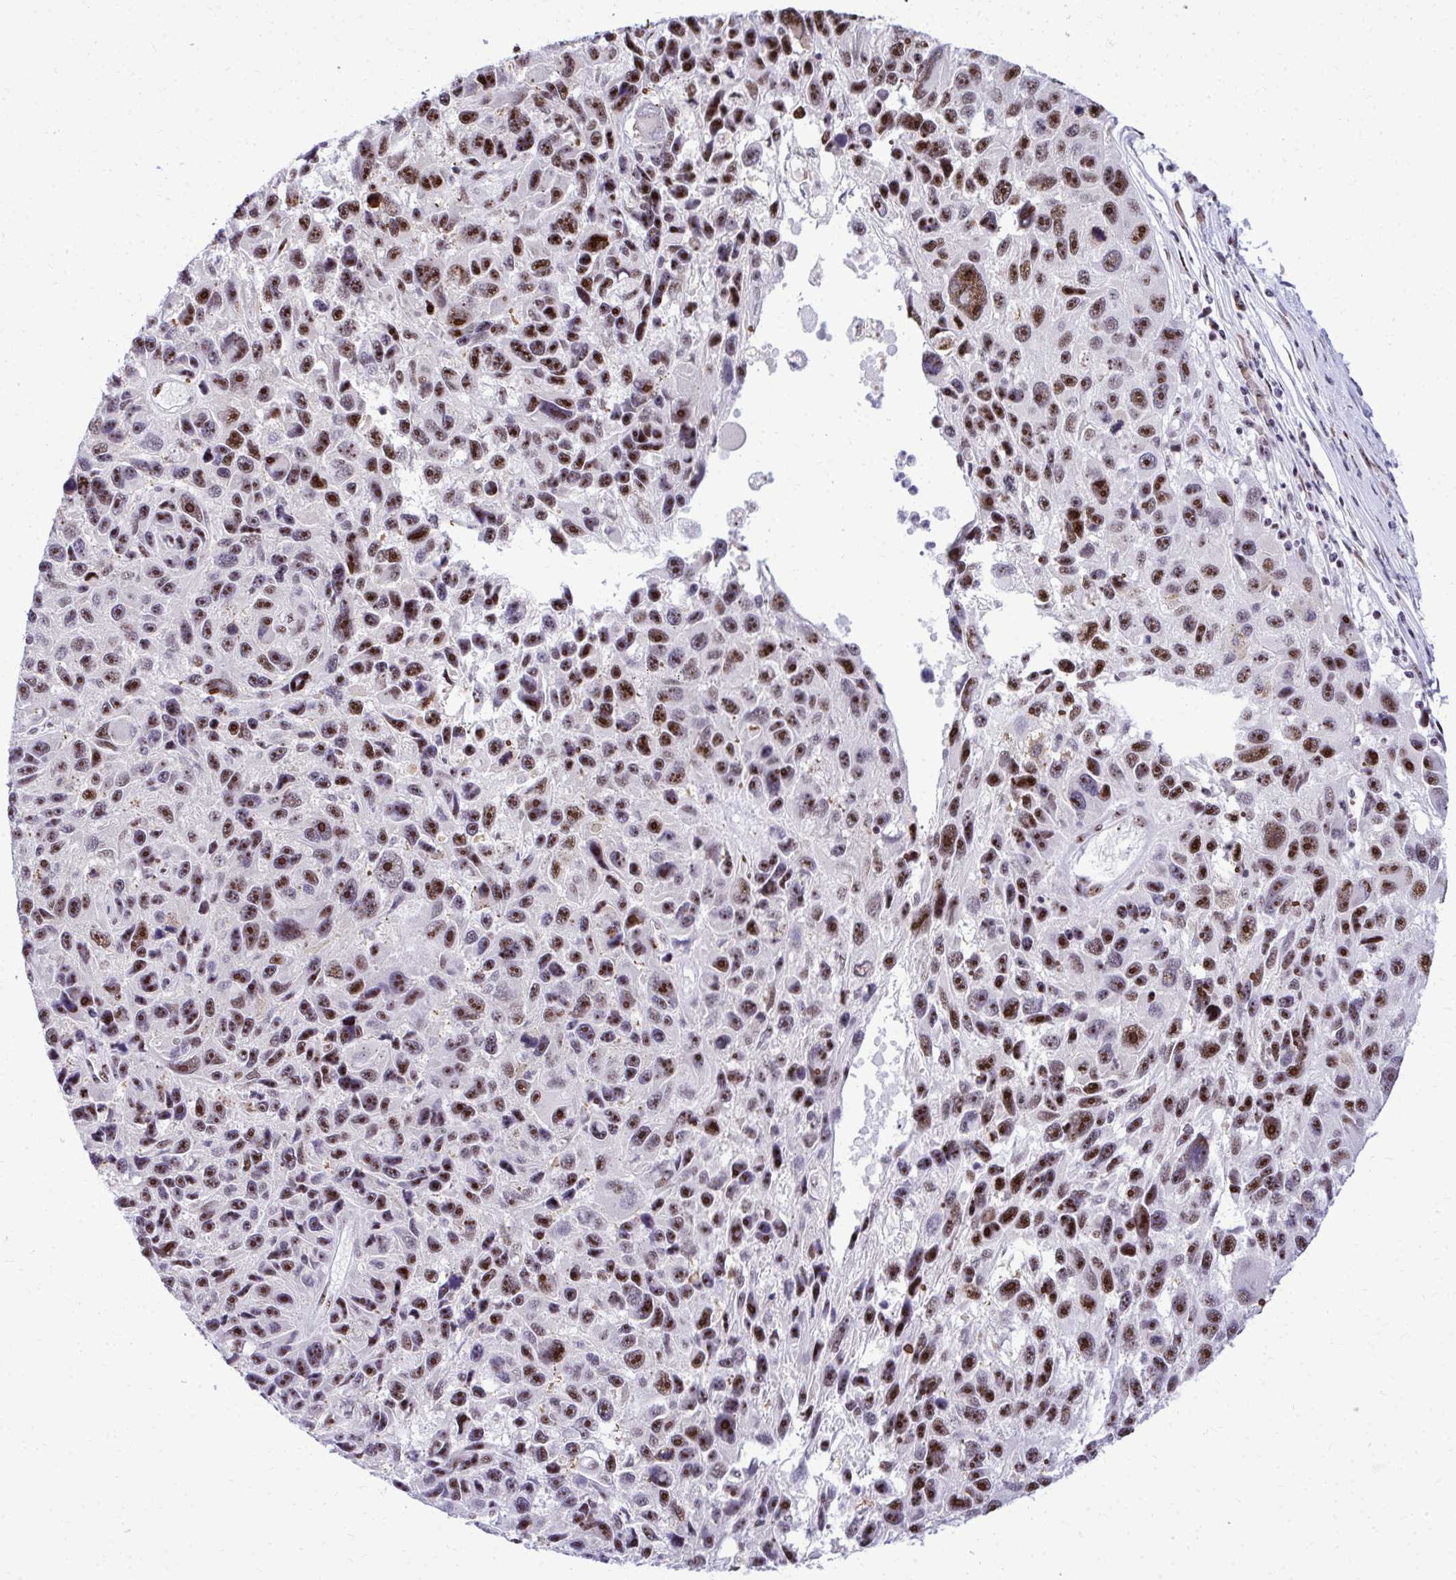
{"staining": {"intensity": "strong", "quantity": ">75%", "location": "nuclear"}, "tissue": "melanoma", "cell_type": "Tumor cells", "image_type": "cancer", "snomed": [{"axis": "morphology", "description": "Malignant melanoma, NOS"}, {"axis": "topography", "description": "Skin"}], "caption": "Melanoma tissue displays strong nuclear expression in about >75% of tumor cells, visualized by immunohistochemistry.", "gene": "PELP1", "patient": {"sex": "male", "age": 53}}